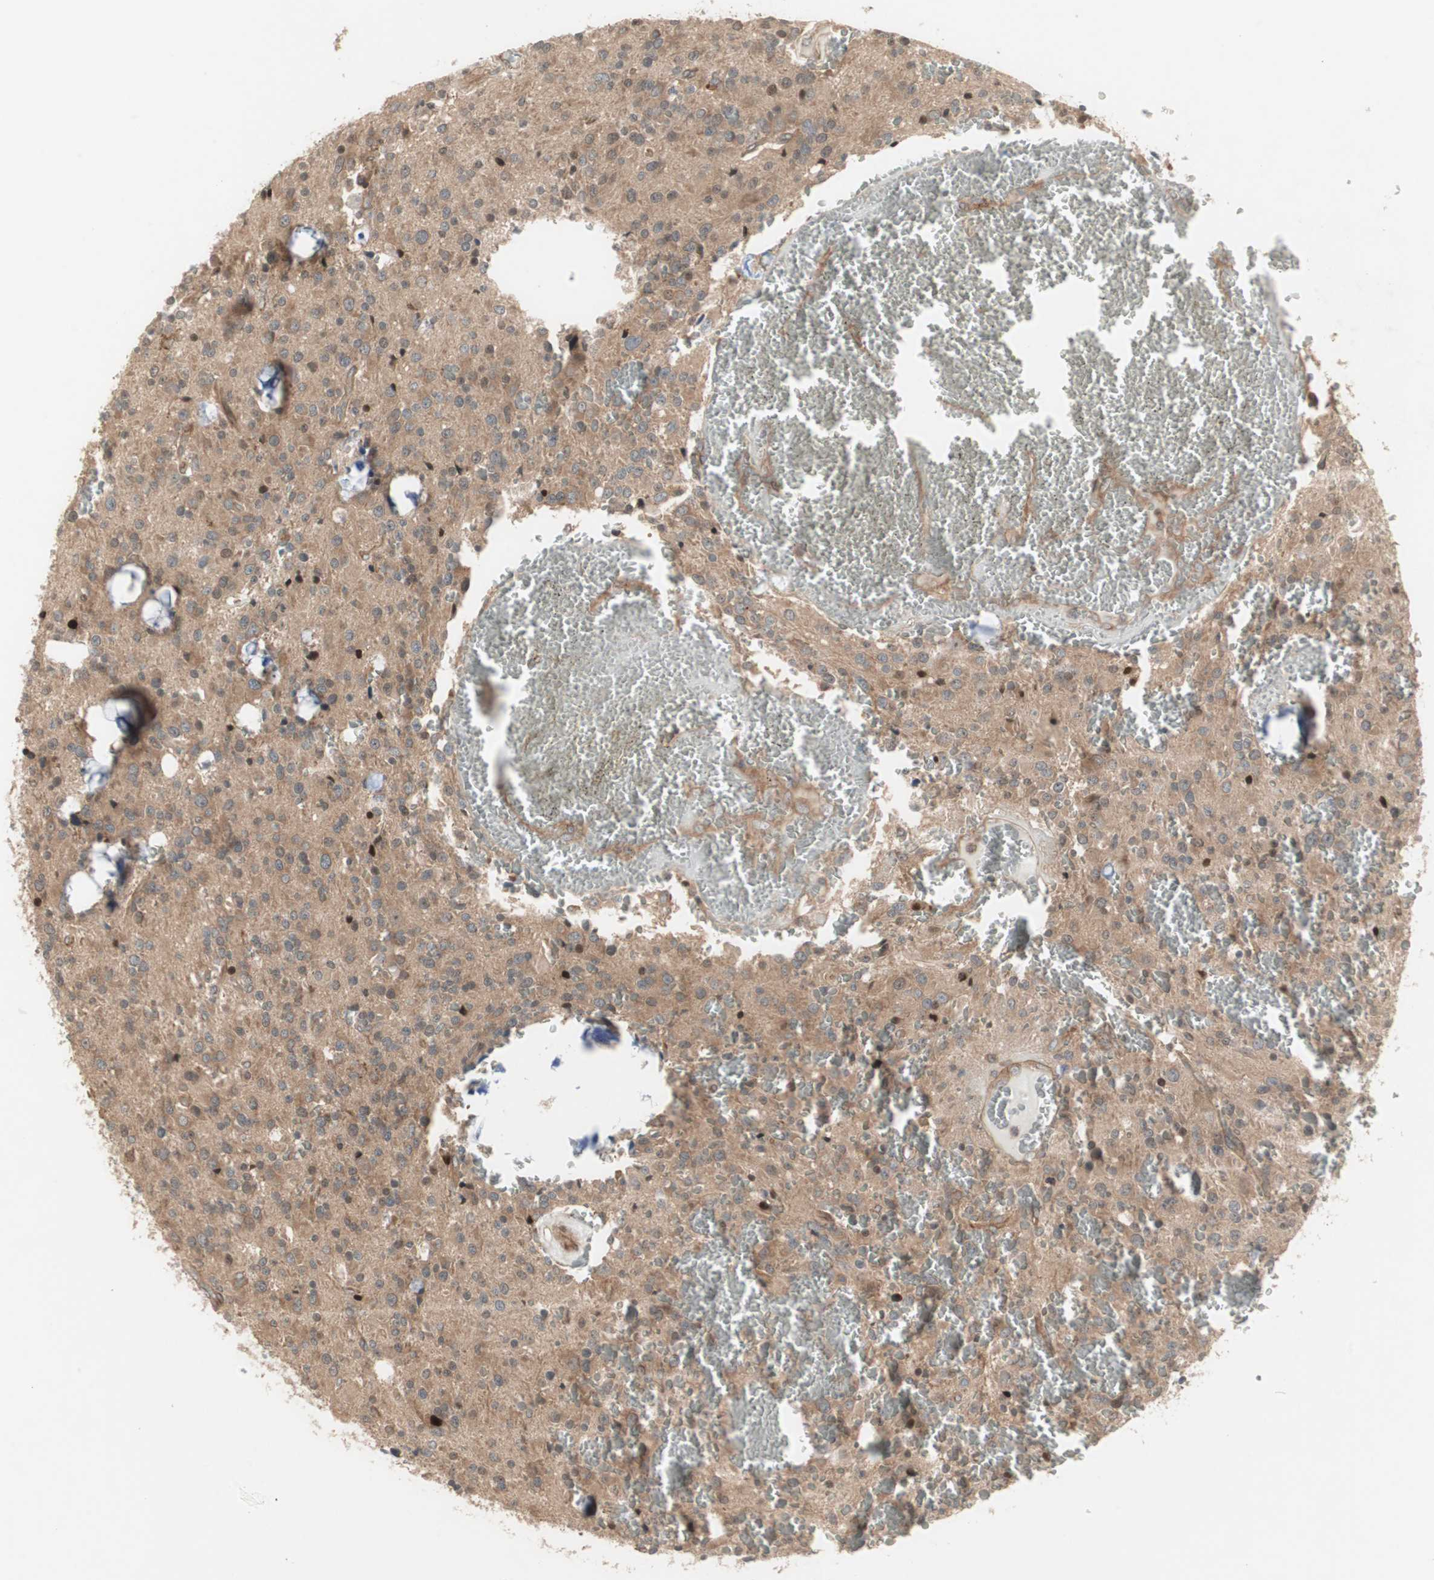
{"staining": {"intensity": "moderate", "quantity": ">75%", "location": "cytoplasmic/membranous,nuclear"}, "tissue": "glioma", "cell_type": "Tumor cells", "image_type": "cancer", "snomed": [{"axis": "morphology", "description": "Glioma, malignant, Low grade"}, {"axis": "topography", "description": "Brain"}], "caption": "Immunohistochemistry (IHC) (DAB) staining of malignant low-grade glioma displays moderate cytoplasmic/membranous and nuclear protein positivity in approximately >75% of tumor cells.", "gene": "PFDN1", "patient": {"sex": "male", "age": 58}}